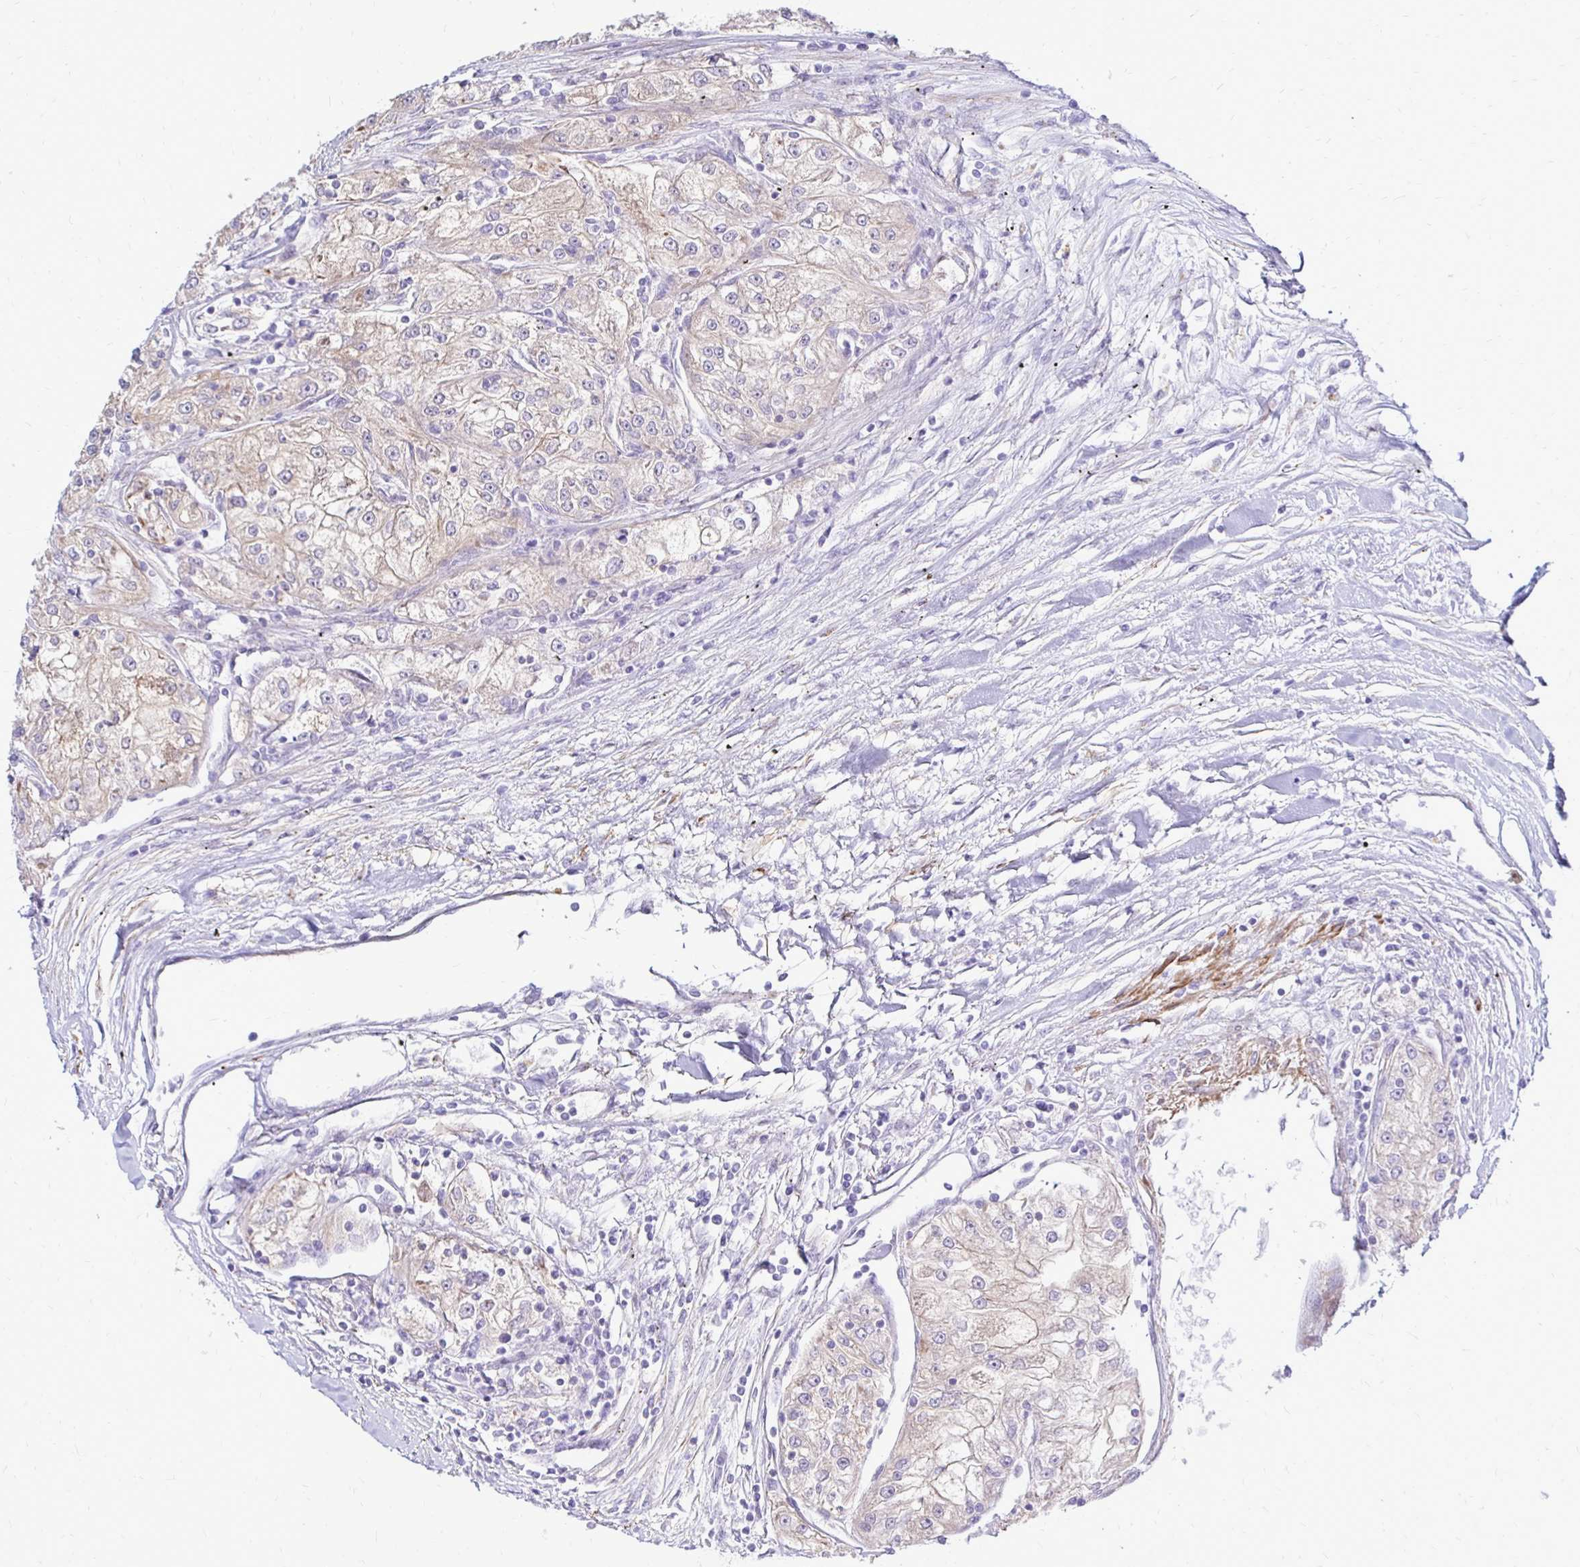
{"staining": {"intensity": "weak", "quantity": ">75%", "location": "cytoplasmic/membranous"}, "tissue": "renal cancer", "cell_type": "Tumor cells", "image_type": "cancer", "snomed": [{"axis": "morphology", "description": "Adenocarcinoma, NOS"}, {"axis": "topography", "description": "Kidney"}], "caption": "Immunohistochemistry (DAB) staining of renal cancer reveals weak cytoplasmic/membranous protein staining in about >75% of tumor cells.", "gene": "CTPS1", "patient": {"sex": "female", "age": 72}}